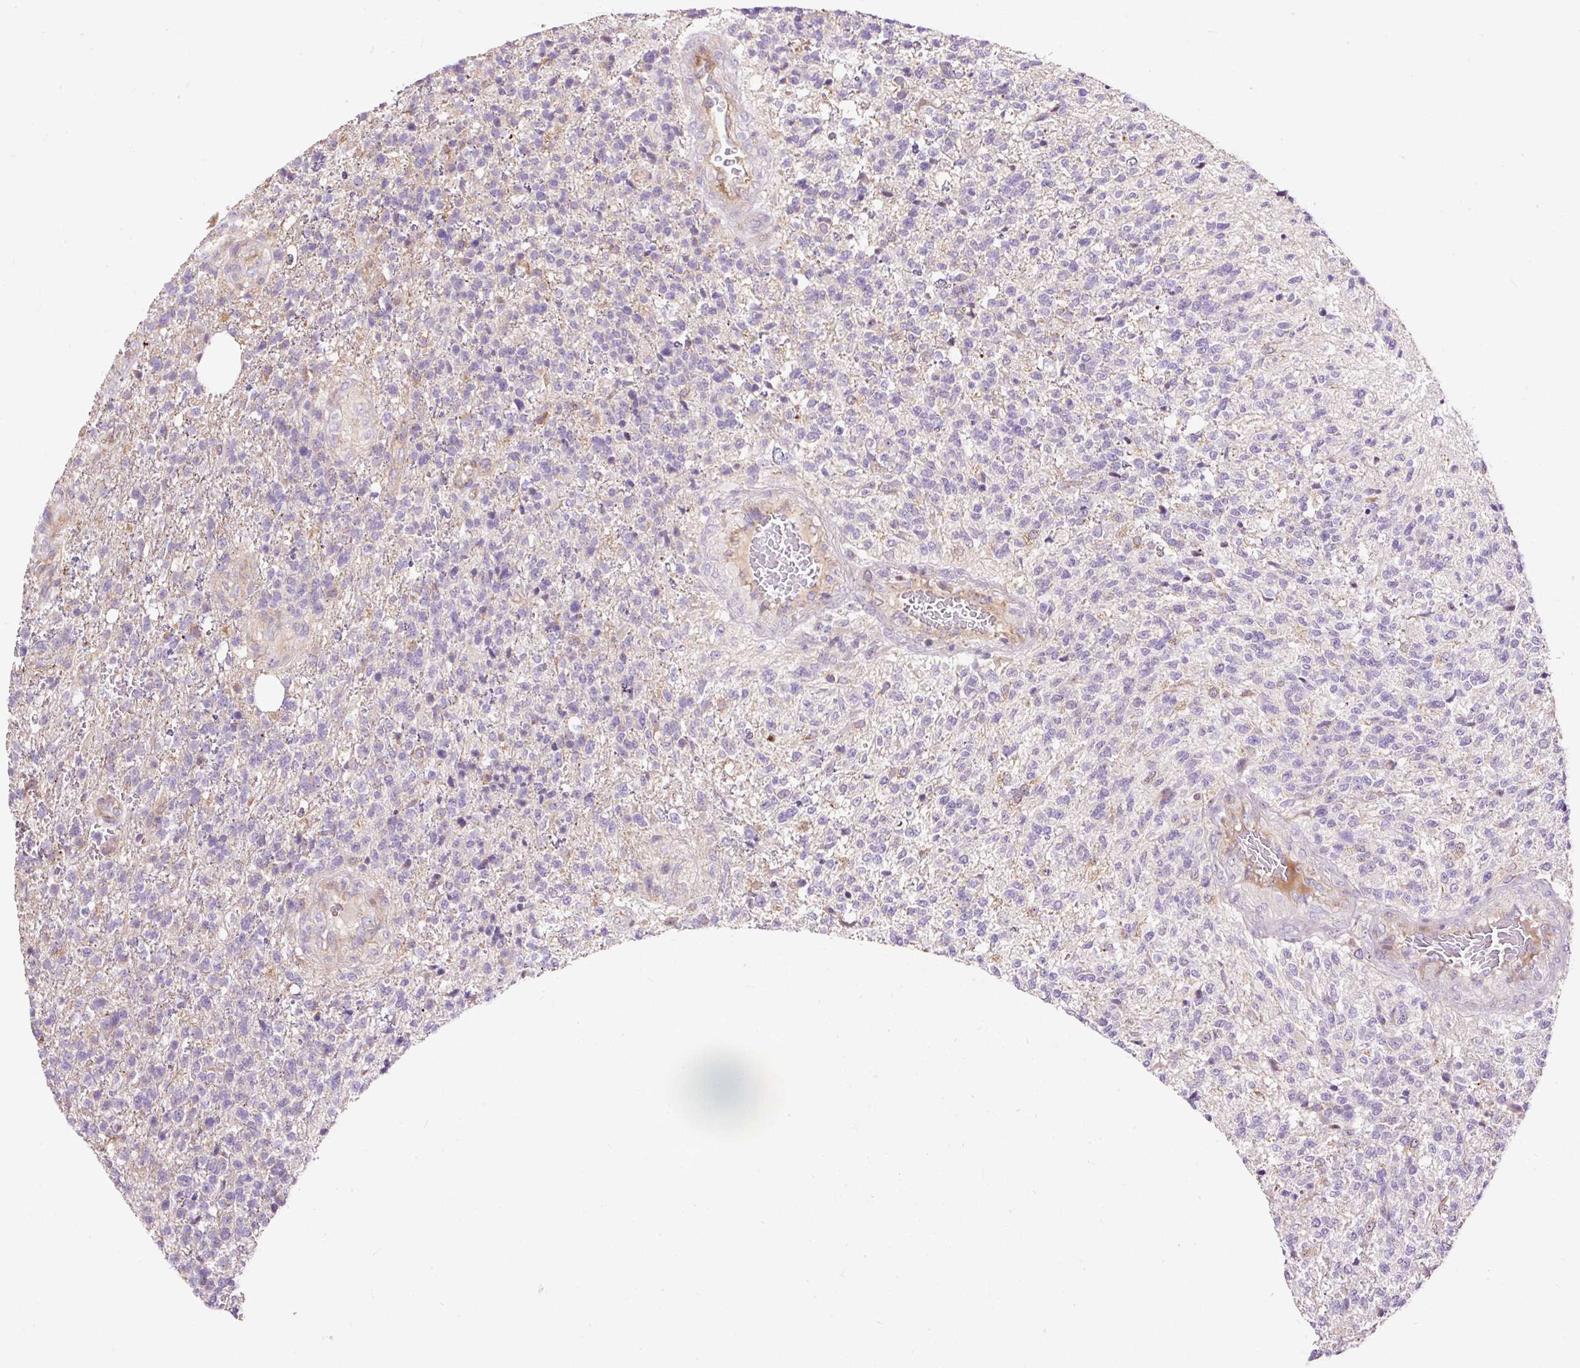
{"staining": {"intensity": "negative", "quantity": "none", "location": "none"}, "tissue": "glioma", "cell_type": "Tumor cells", "image_type": "cancer", "snomed": [{"axis": "morphology", "description": "Glioma, malignant, High grade"}, {"axis": "topography", "description": "Brain"}], "caption": "The histopathology image demonstrates no staining of tumor cells in glioma.", "gene": "BOLA3", "patient": {"sex": "male", "age": 56}}